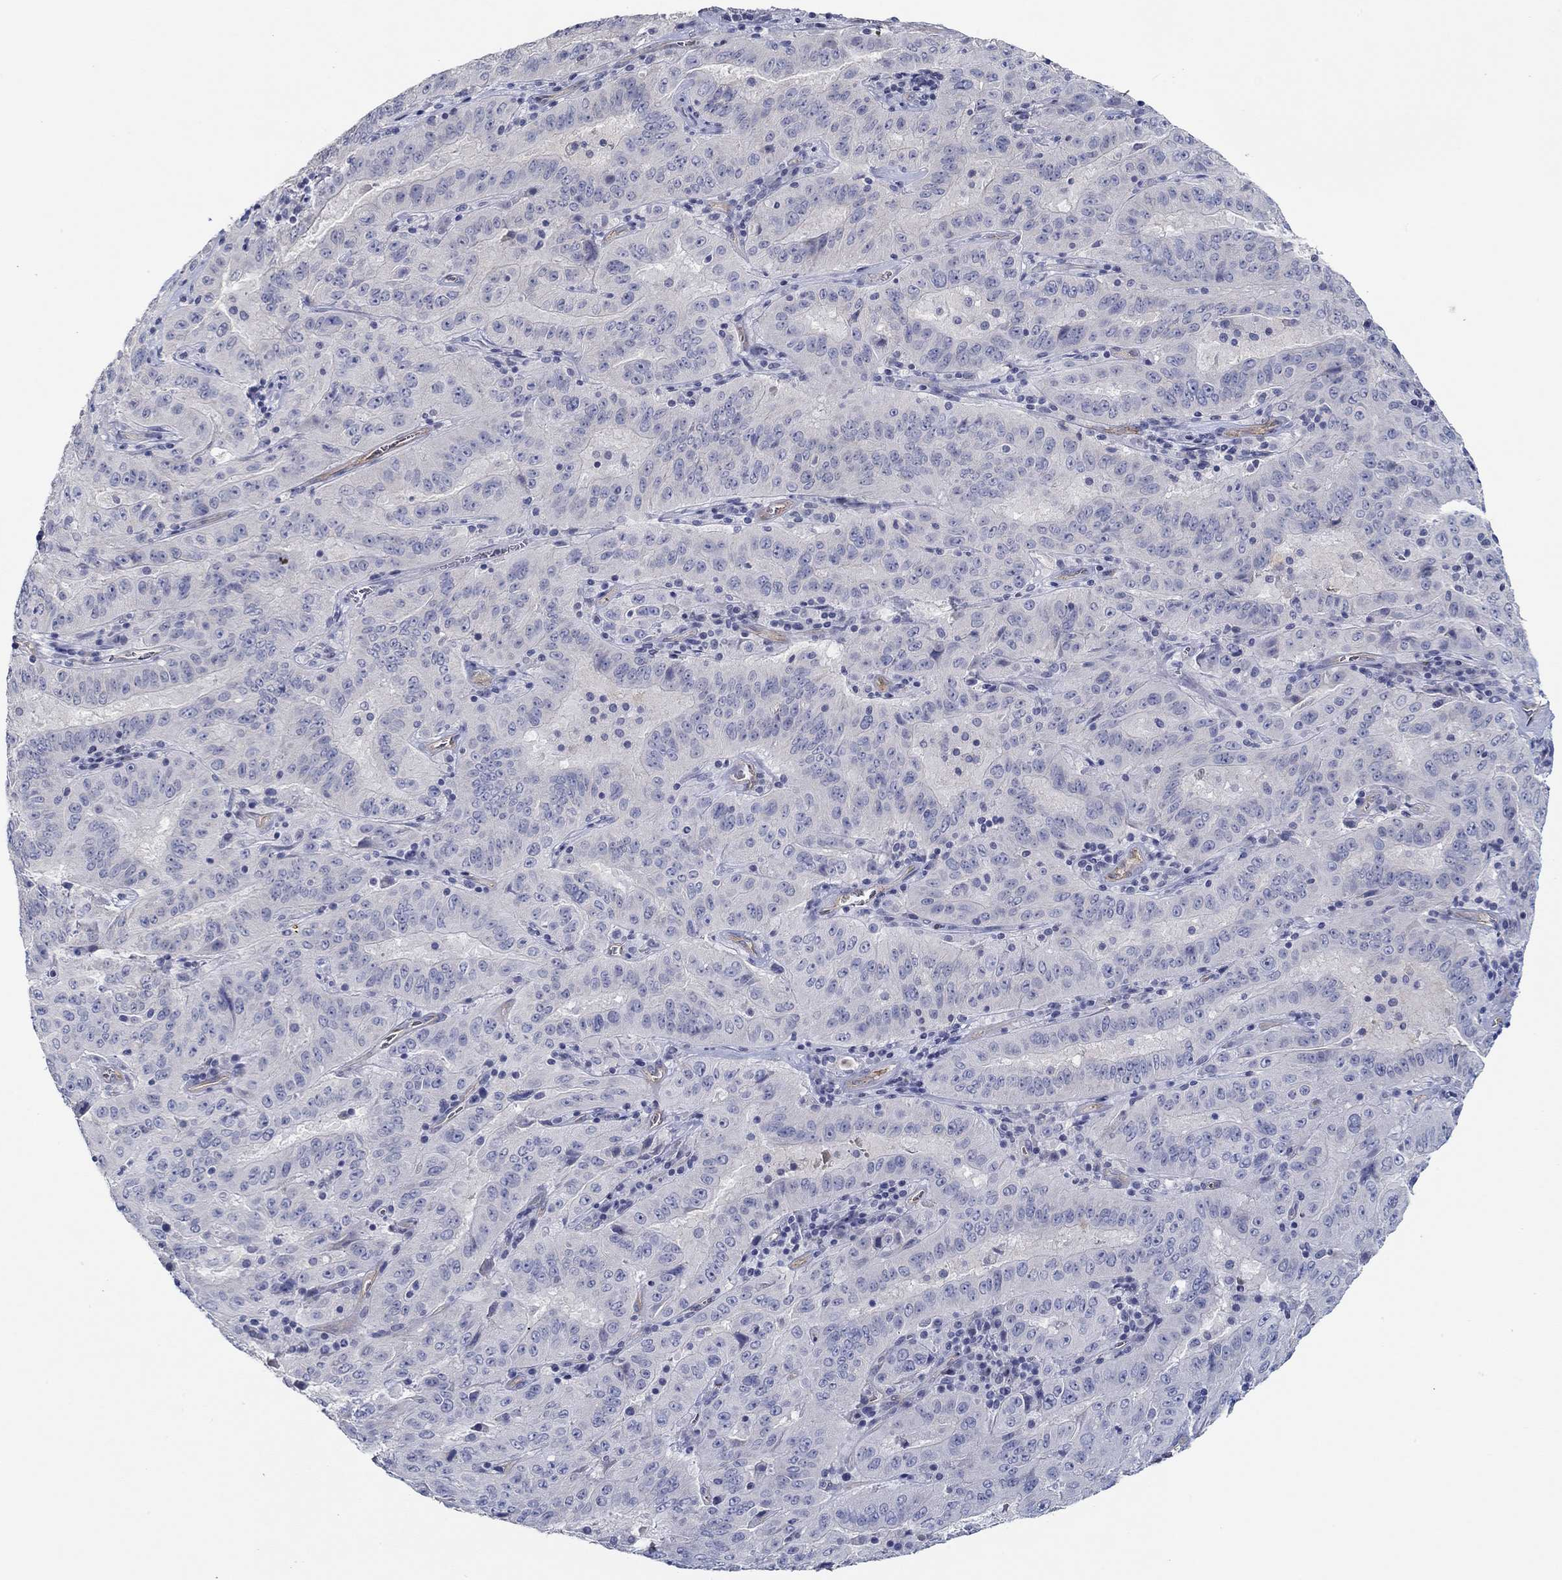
{"staining": {"intensity": "negative", "quantity": "none", "location": "none"}, "tissue": "pancreatic cancer", "cell_type": "Tumor cells", "image_type": "cancer", "snomed": [{"axis": "morphology", "description": "Adenocarcinoma, NOS"}, {"axis": "topography", "description": "Pancreas"}], "caption": "Human pancreatic cancer (adenocarcinoma) stained for a protein using immunohistochemistry shows no expression in tumor cells.", "gene": "GJA5", "patient": {"sex": "male", "age": 63}}